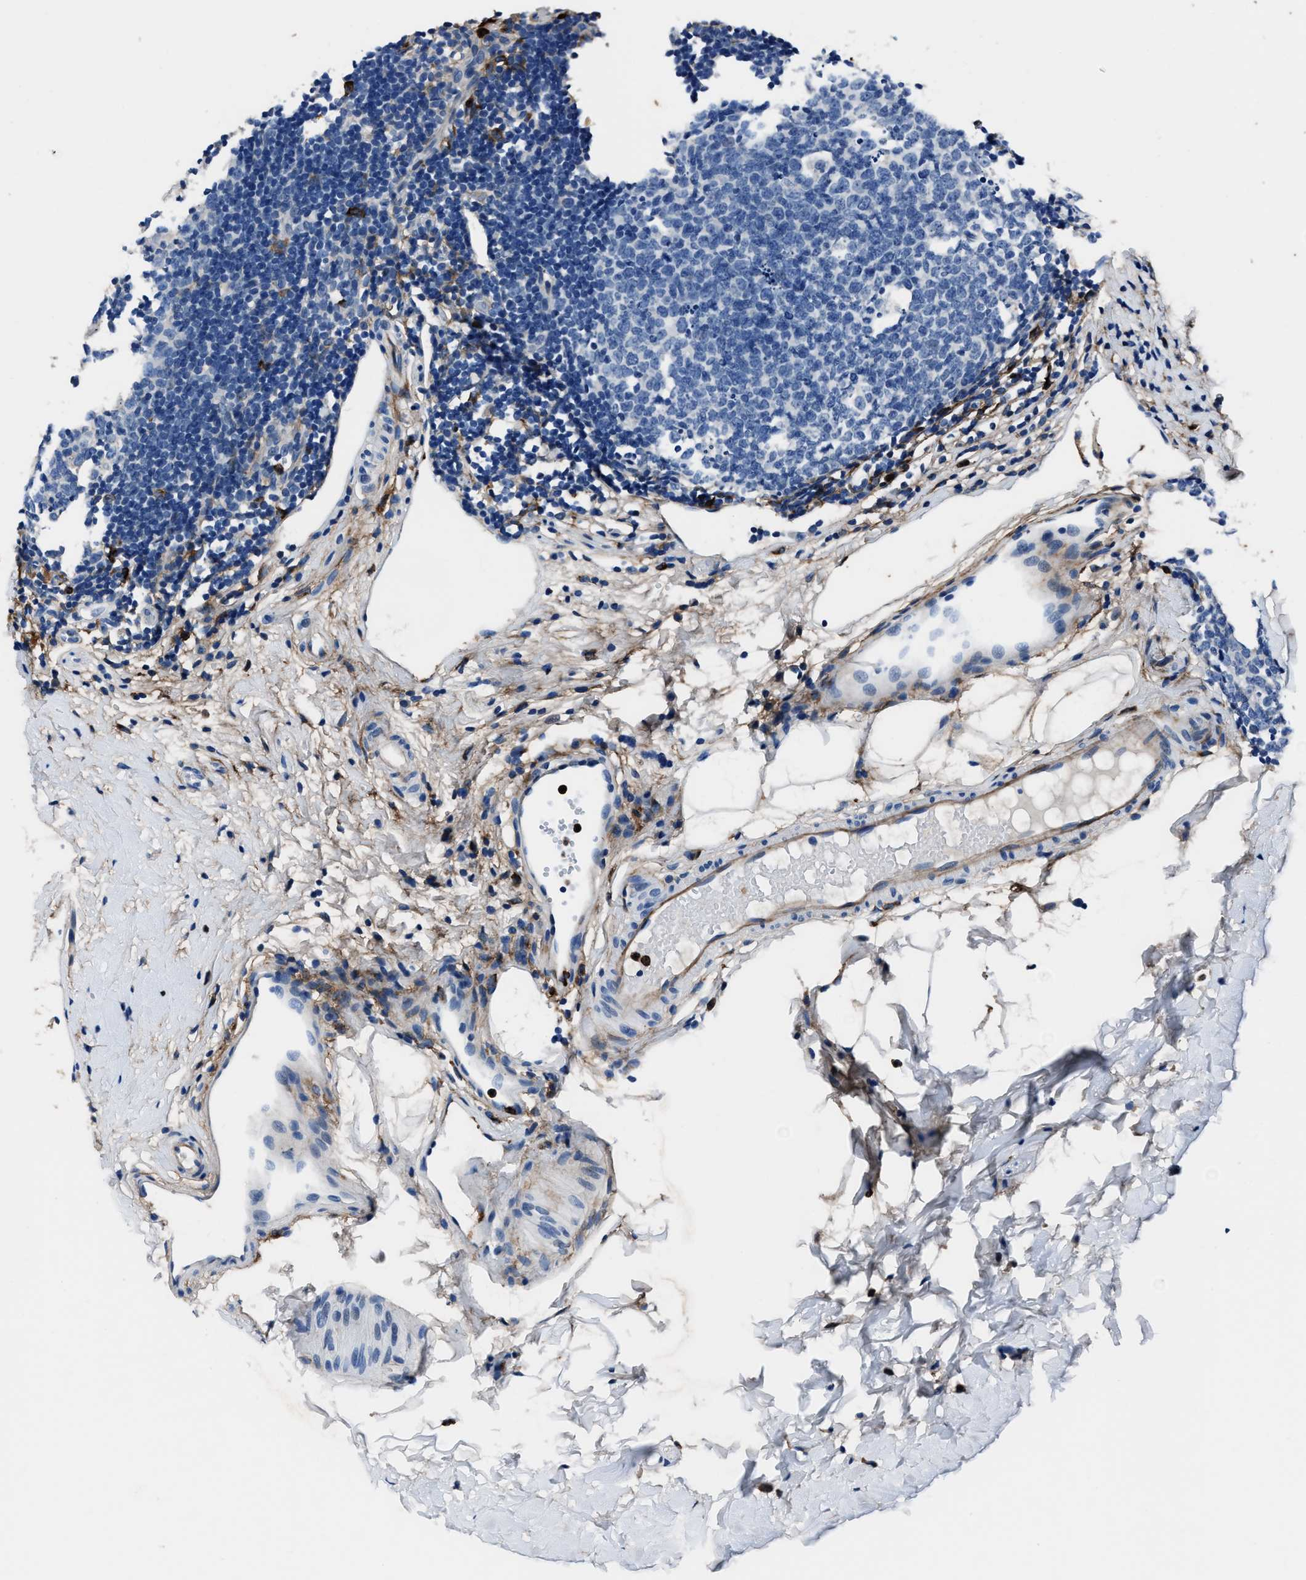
{"staining": {"intensity": "negative", "quantity": "none", "location": "none"}, "tissue": "appendix", "cell_type": "Glandular cells", "image_type": "normal", "snomed": [{"axis": "morphology", "description": "Normal tissue, NOS"}, {"axis": "topography", "description": "Appendix"}], "caption": "DAB (3,3'-diaminobenzidine) immunohistochemical staining of benign human appendix shows no significant positivity in glandular cells.", "gene": "FGL2", "patient": {"sex": "female", "age": 20}}